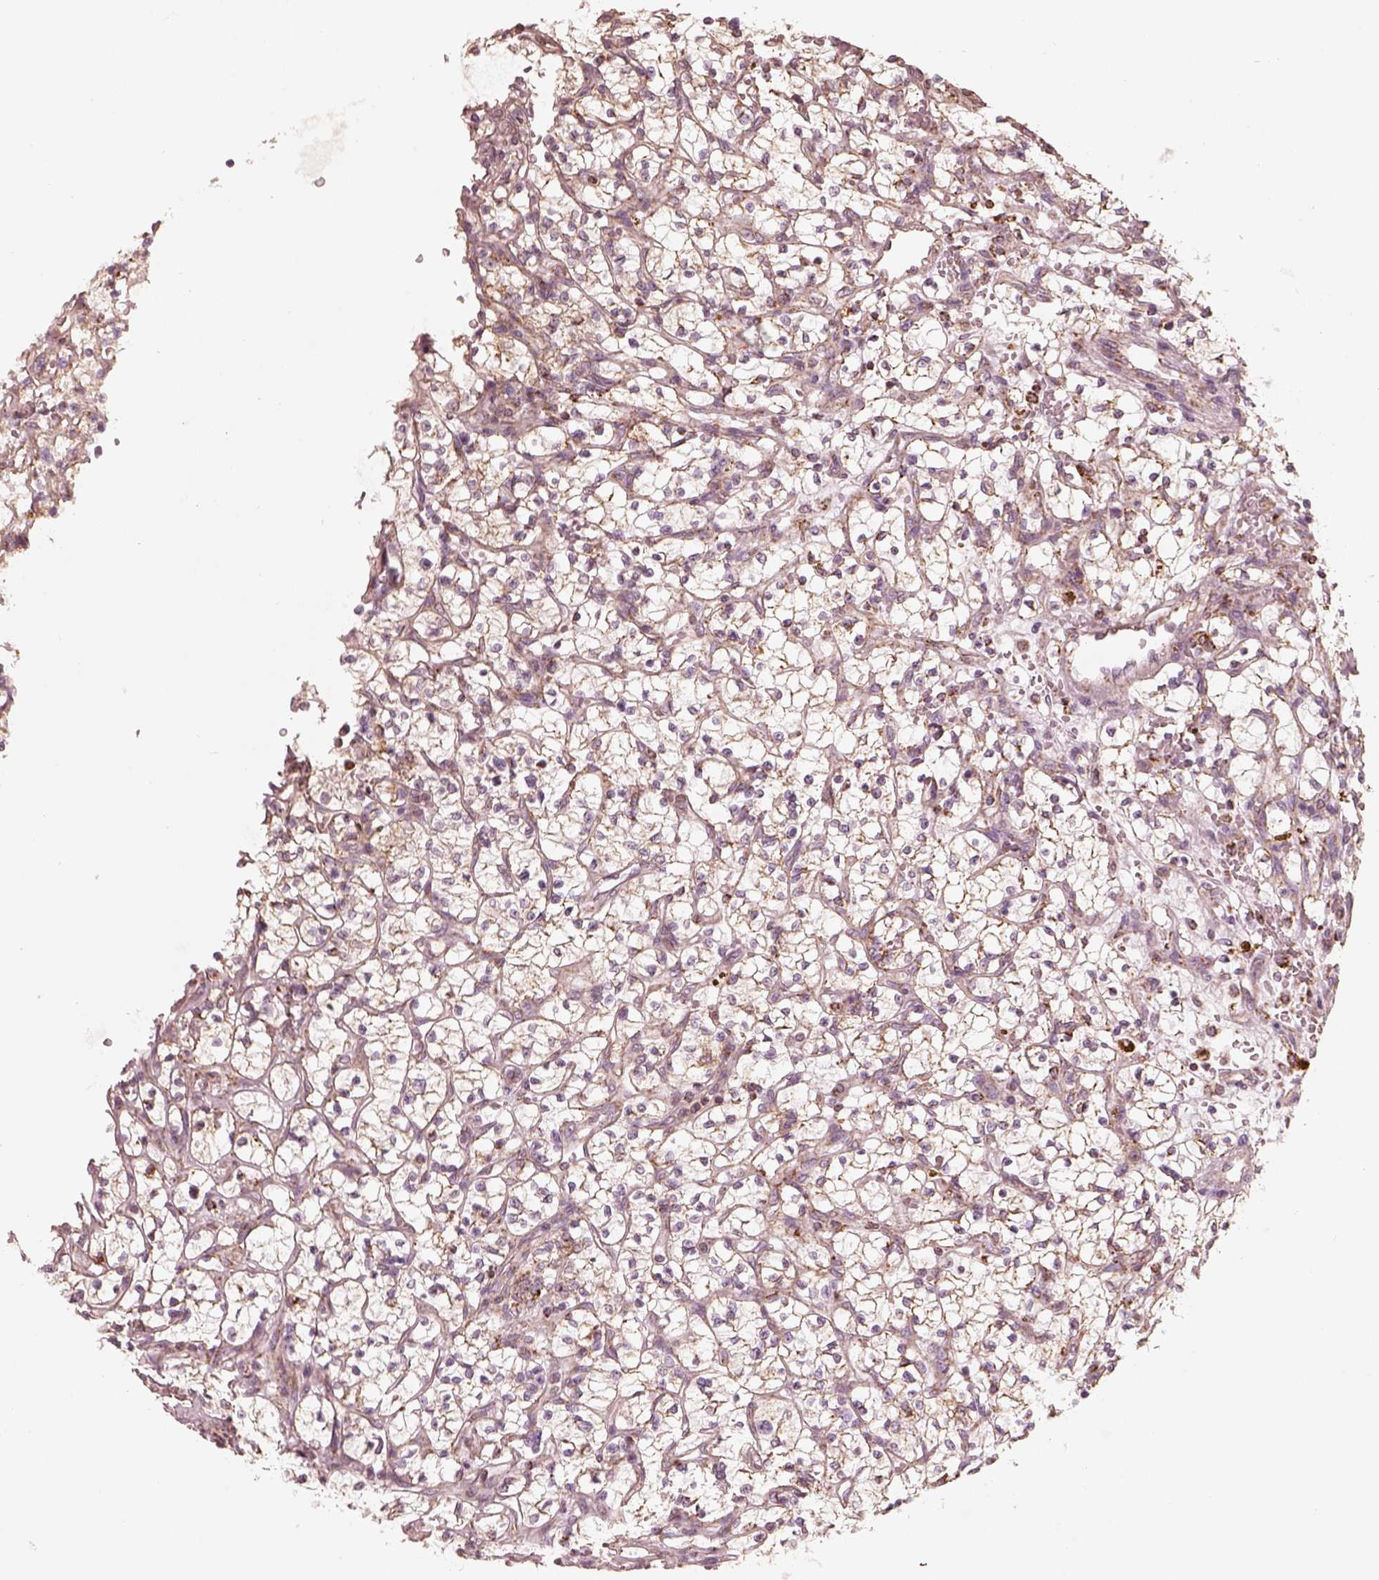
{"staining": {"intensity": "moderate", "quantity": ">75%", "location": "cytoplasmic/membranous"}, "tissue": "renal cancer", "cell_type": "Tumor cells", "image_type": "cancer", "snomed": [{"axis": "morphology", "description": "Adenocarcinoma, NOS"}, {"axis": "topography", "description": "Kidney"}], "caption": "IHC of human renal cancer (adenocarcinoma) displays medium levels of moderate cytoplasmic/membranous expression in approximately >75% of tumor cells. Nuclei are stained in blue.", "gene": "ENTPD6", "patient": {"sex": "female", "age": 64}}